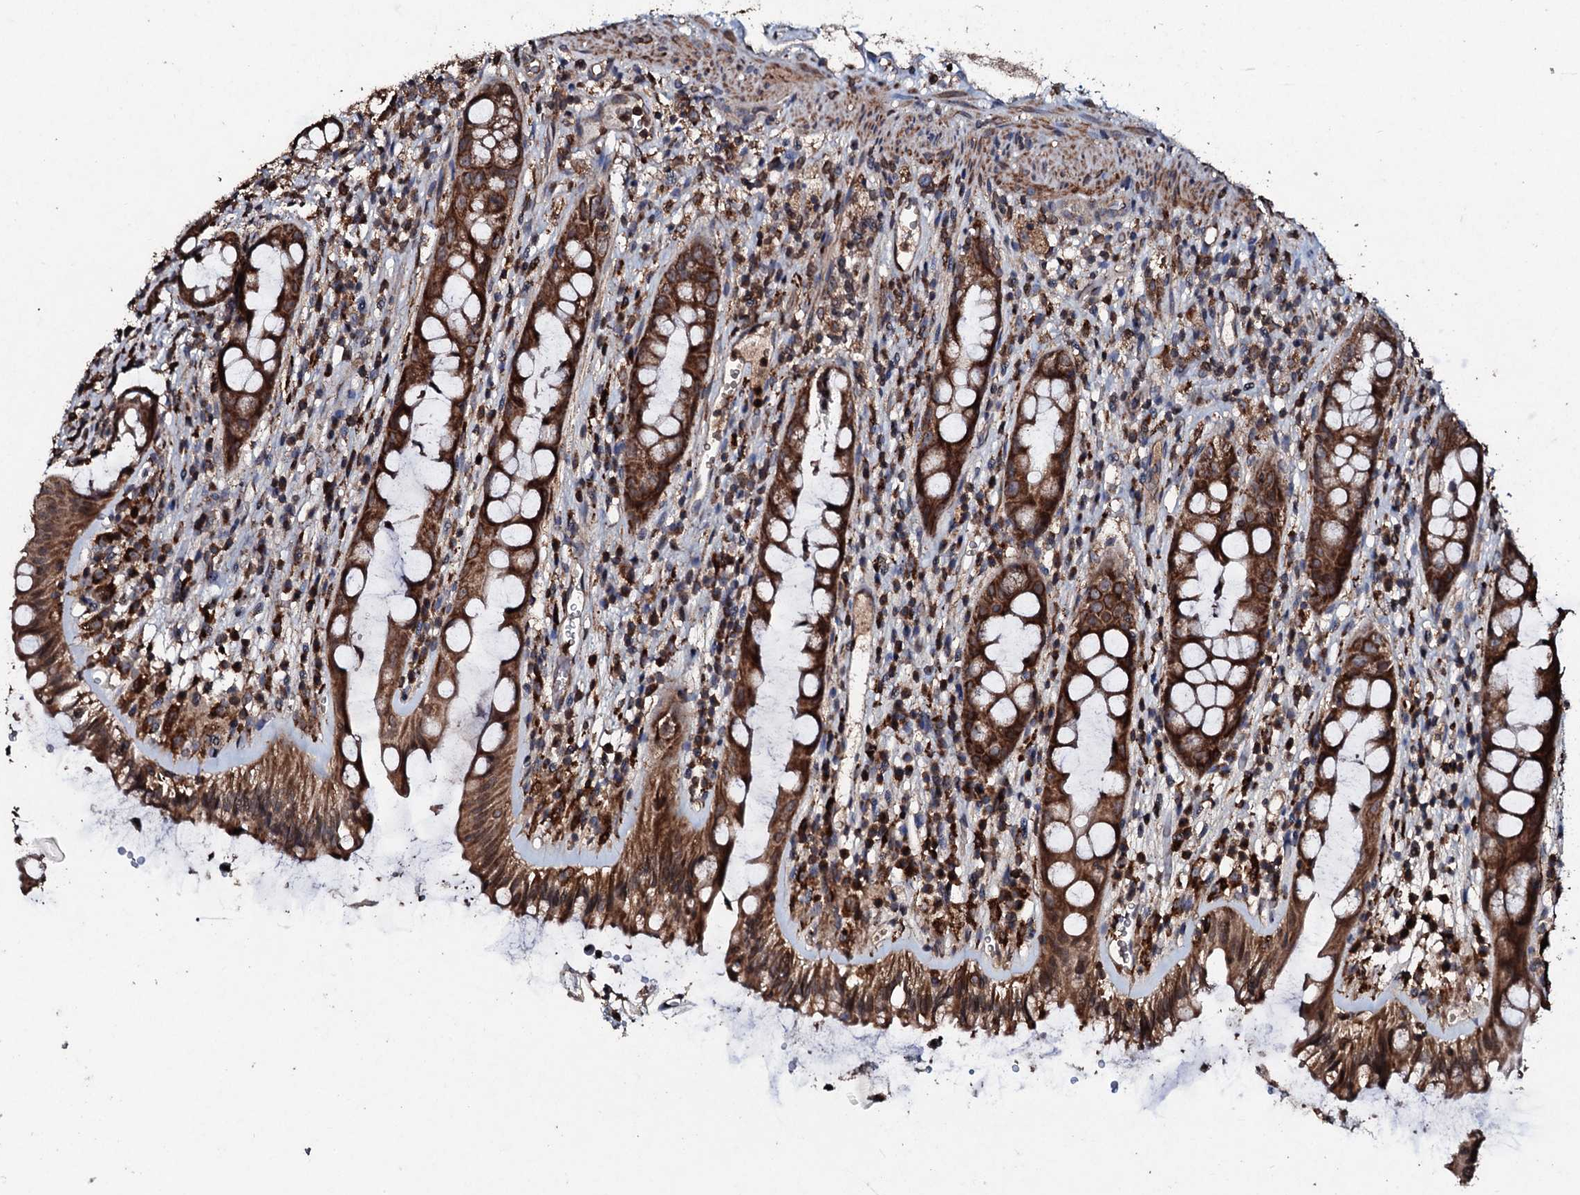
{"staining": {"intensity": "strong", "quantity": ">75%", "location": "cytoplasmic/membranous"}, "tissue": "rectum", "cell_type": "Glandular cells", "image_type": "normal", "snomed": [{"axis": "morphology", "description": "Normal tissue, NOS"}, {"axis": "topography", "description": "Rectum"}], "caption": "Brown immunohistochemical staining in unremarkable rectum shows strong cytoplasmic/membranous positivity in about >75% of glandular cells. (Stains: DAB (3,3'-diaminobenzidine) in brown, nuclei in blue, Microscopy: brightfield microscopy at high magnification).", "gene": "SDHAF2", "patient": {"sex": "female", "age": 57}}